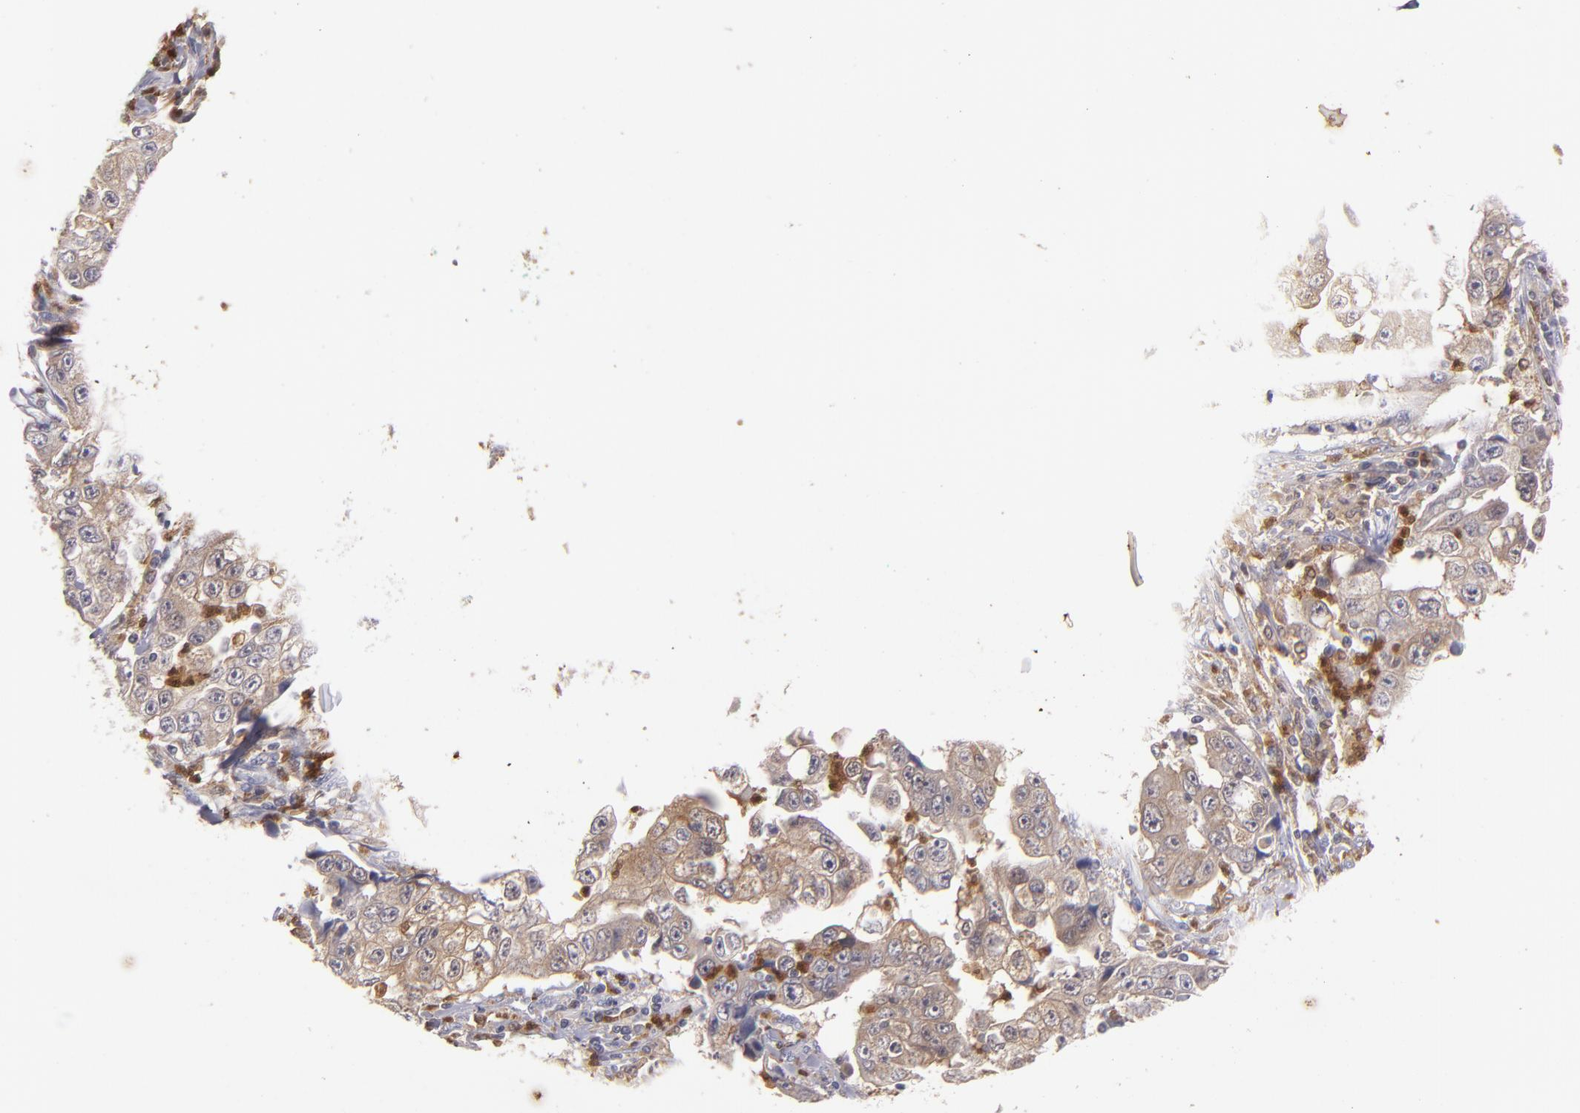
{"staining": {"intensity": "moderate", "quantity": "25%-75%", "location": "cytoplasmic/membranous"}, "tissue": "lung cancer", "cell_type": "Tumor cells", "image_type": "cancer", "snomed": [{"axis": "morphology", "description": "Squamous cell carcinoma, NOS"}, {"axis": "topography", "description": "Lung"}], "caption": "High-power microscopy captured an immunohistochemistry (IHC) photomicrograph of lung cancer (squamous cell carcinoma), revealing moderate cytoplasmic/membranous expression in about 25%-75% of tumor cells. (Brightfield microscopy of DAB IHC at high magnification).", "gene": "PRKCD", "patient": {"sex": "male", "age": 64}}